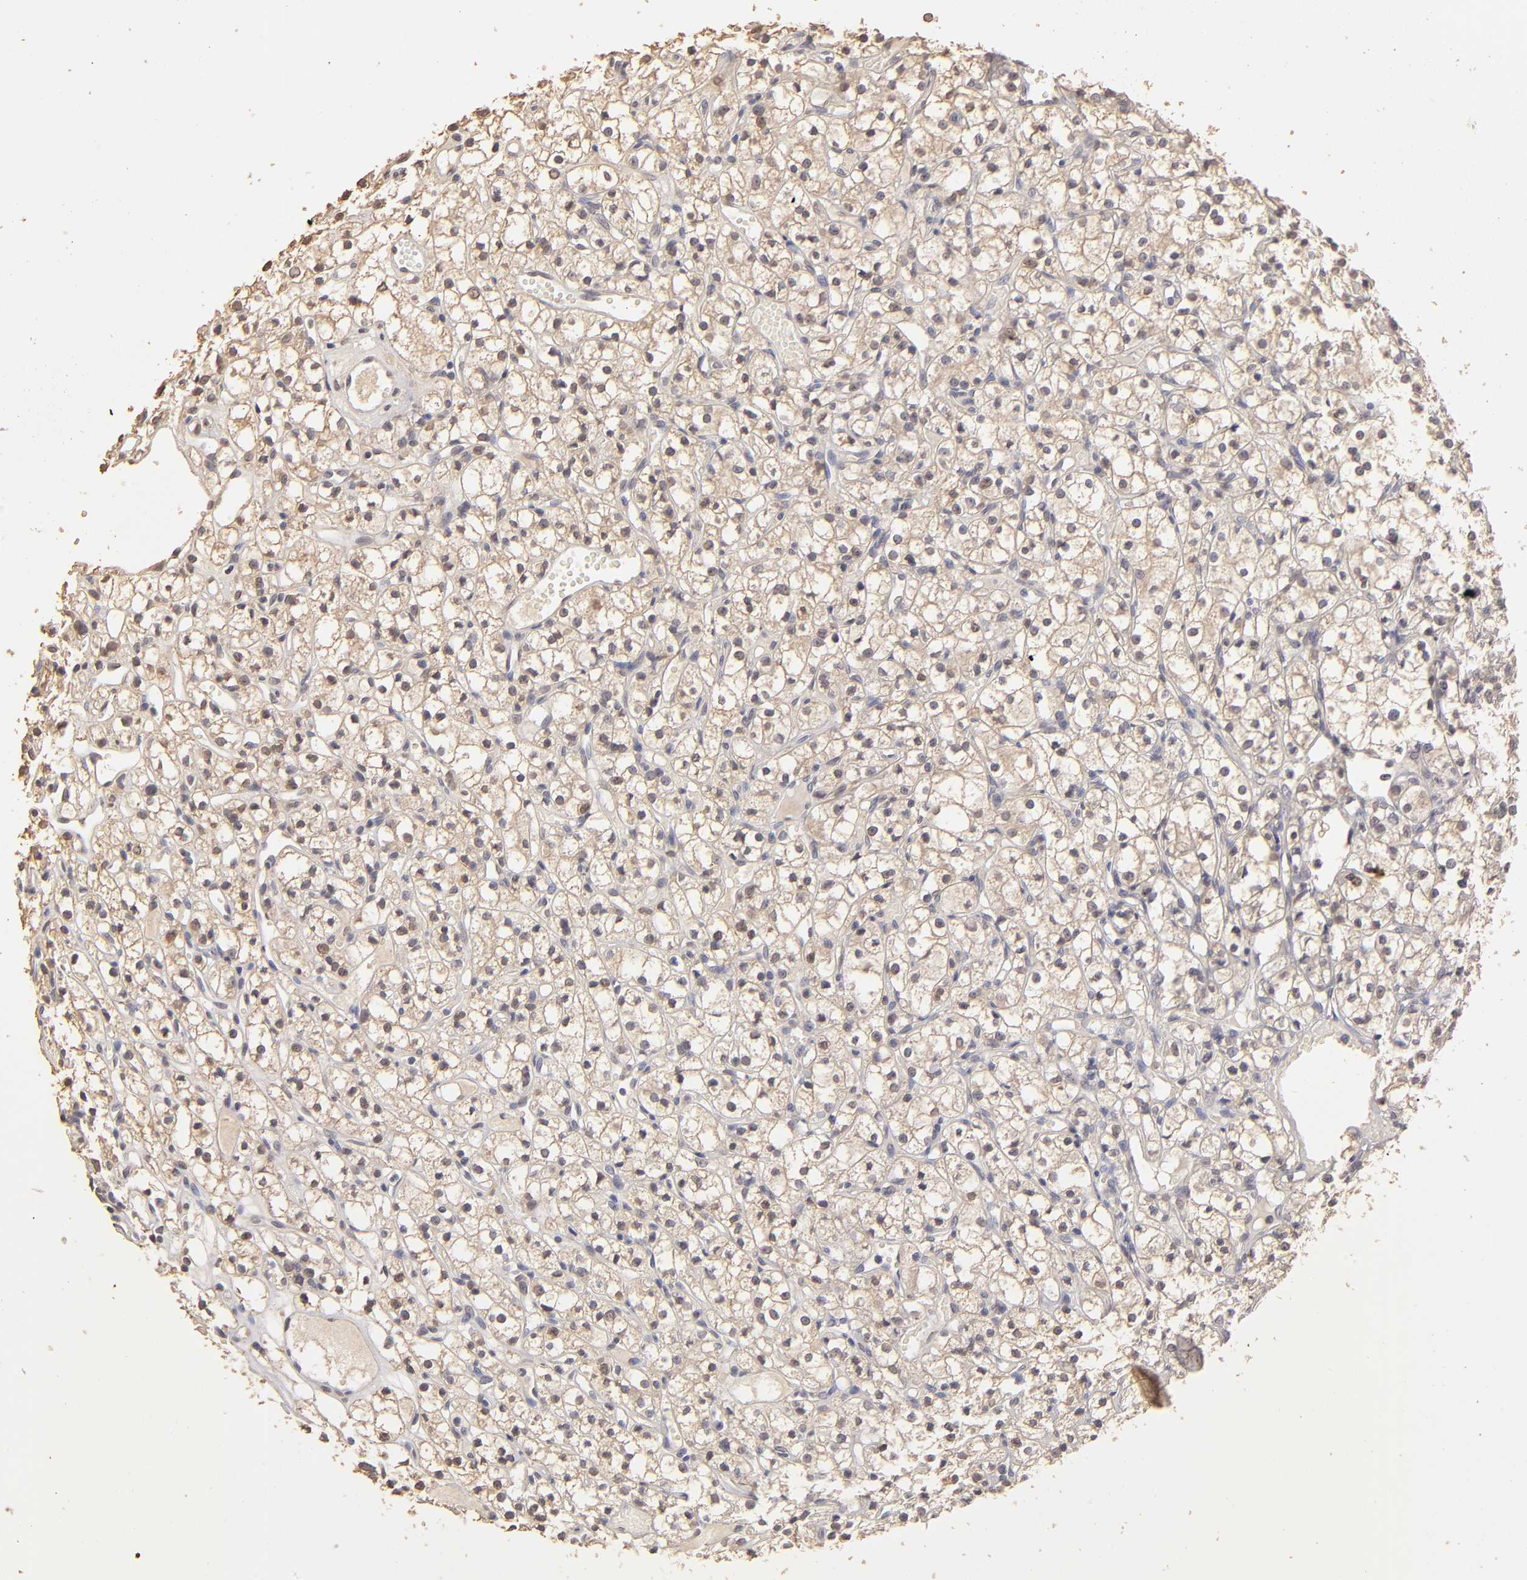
{"staining": {"intensity": "weak", "quantity": "25%-75%", "location": "cytoplasmic/membranous"}, "tissue": "renal cancer", "cell_type": "Tumor cells", "image_type": "cancer", "snomed": [{"axis": "morphology", "description": "Adenocarcinoma, NOS"}, {"axis": "topography", "description": "Kidney"}], "caption": "High-power microscopy captured an immunohistochemistry (IHC) histopathology image of adenocarcinoma (renal), revealing weak cytoplasmic/membranous expression in approximately 25%-75% of tumor cells.", "gene": "OPHN1", "patient": {"sex": "male", "age": 61}}